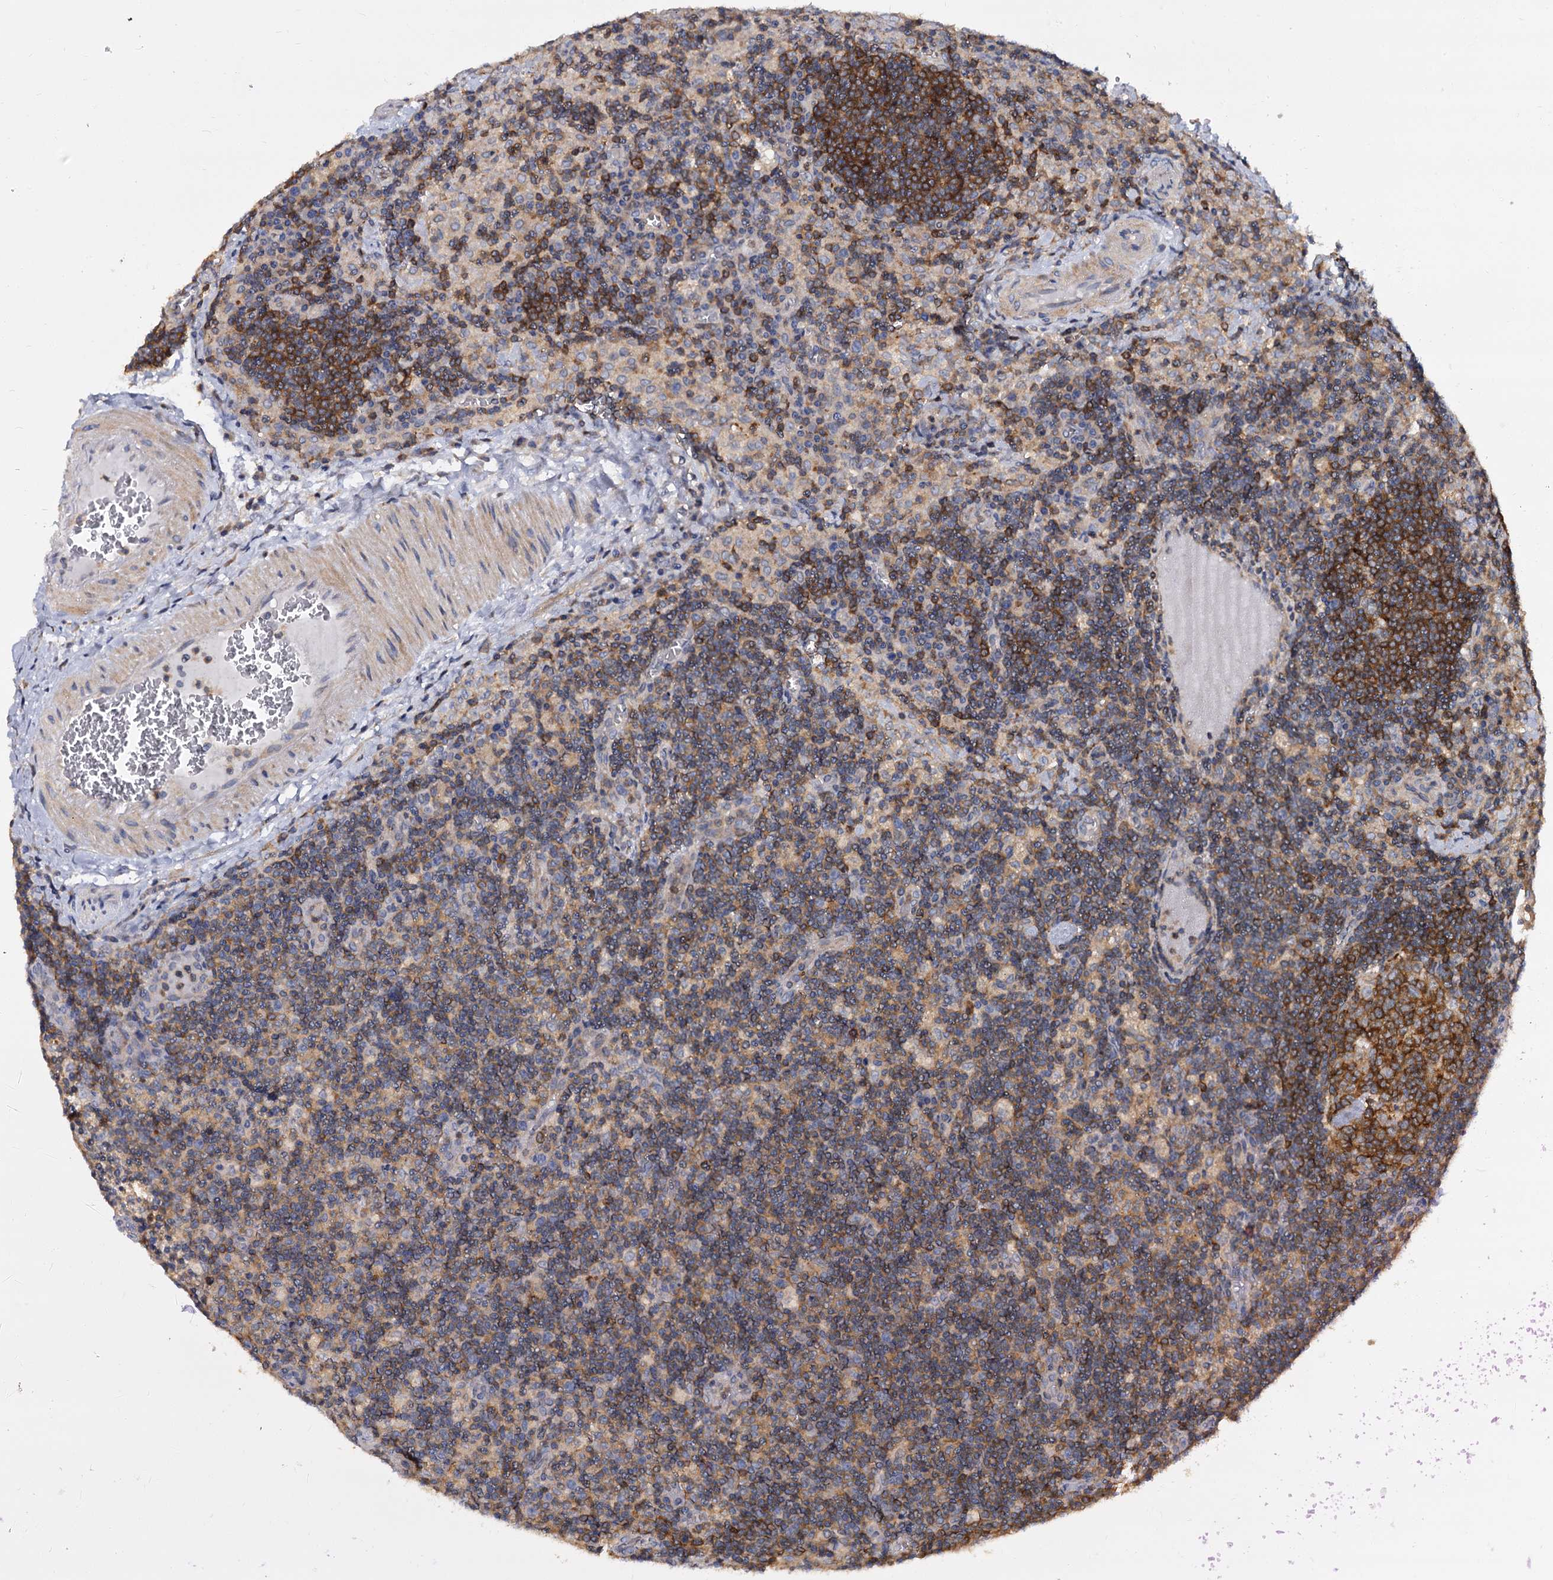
{"staining": {"intensity": "strong", "quantity": "25%-75%", "location": "cytoplasmic/membranous"}, "tissue": "lymph node", "cell_type": "Germinal center cells", "image_type": "normal", "snomed": [{"axis": "morphology", "description": "Normal tissue, NOS"}, {"axis": "topography", "description": "Lymph node"}], "caption": "A brown stain highlights strong cytoplasmic/membranous staining of a protein in germinal center cells of normal lymph node.", "gene": "ANKRD13A", "patient": {"sex": "male", "age": 58}}